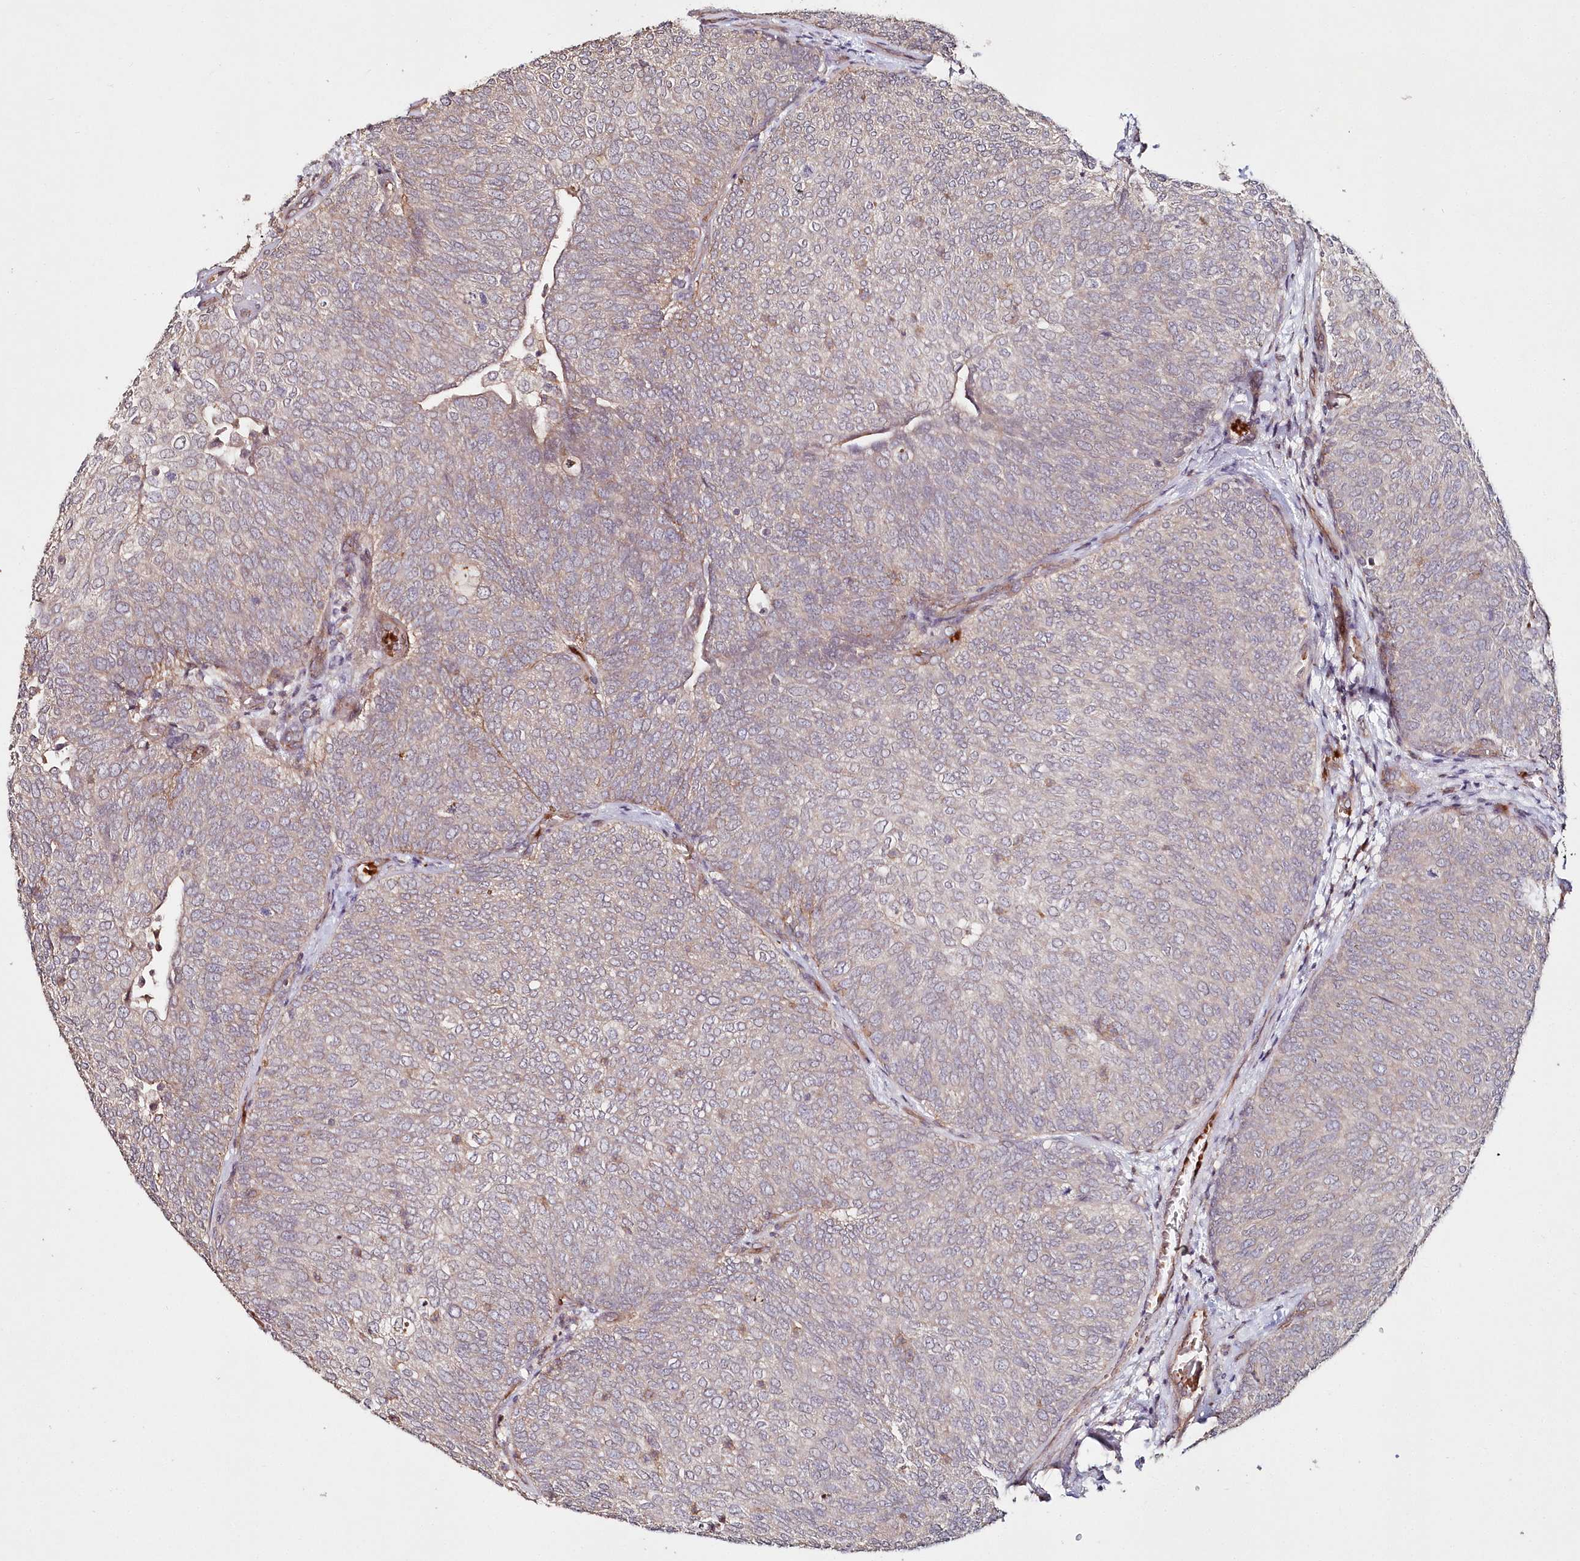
{"staining": {"intensity": "weak", "quantity": "<25%", "location": "cytoplasmic/membranous"}, "tissue": "urothelial cancer", "cell_type": "Tumor cells", "image_type": "cancer", "snomed": [{"axis": "morphology", "description": "Urothelial carcinoma, Low grade"}, {"axis": "topography", "description": "Urinary bladder"}], "caption": "Micrograph shows no protein positivity in tumor cells of urothelial carcinoma (low-grade) tissue.", "gene": "HYCC2", "patient": {"sex": "female", "age": 79}}